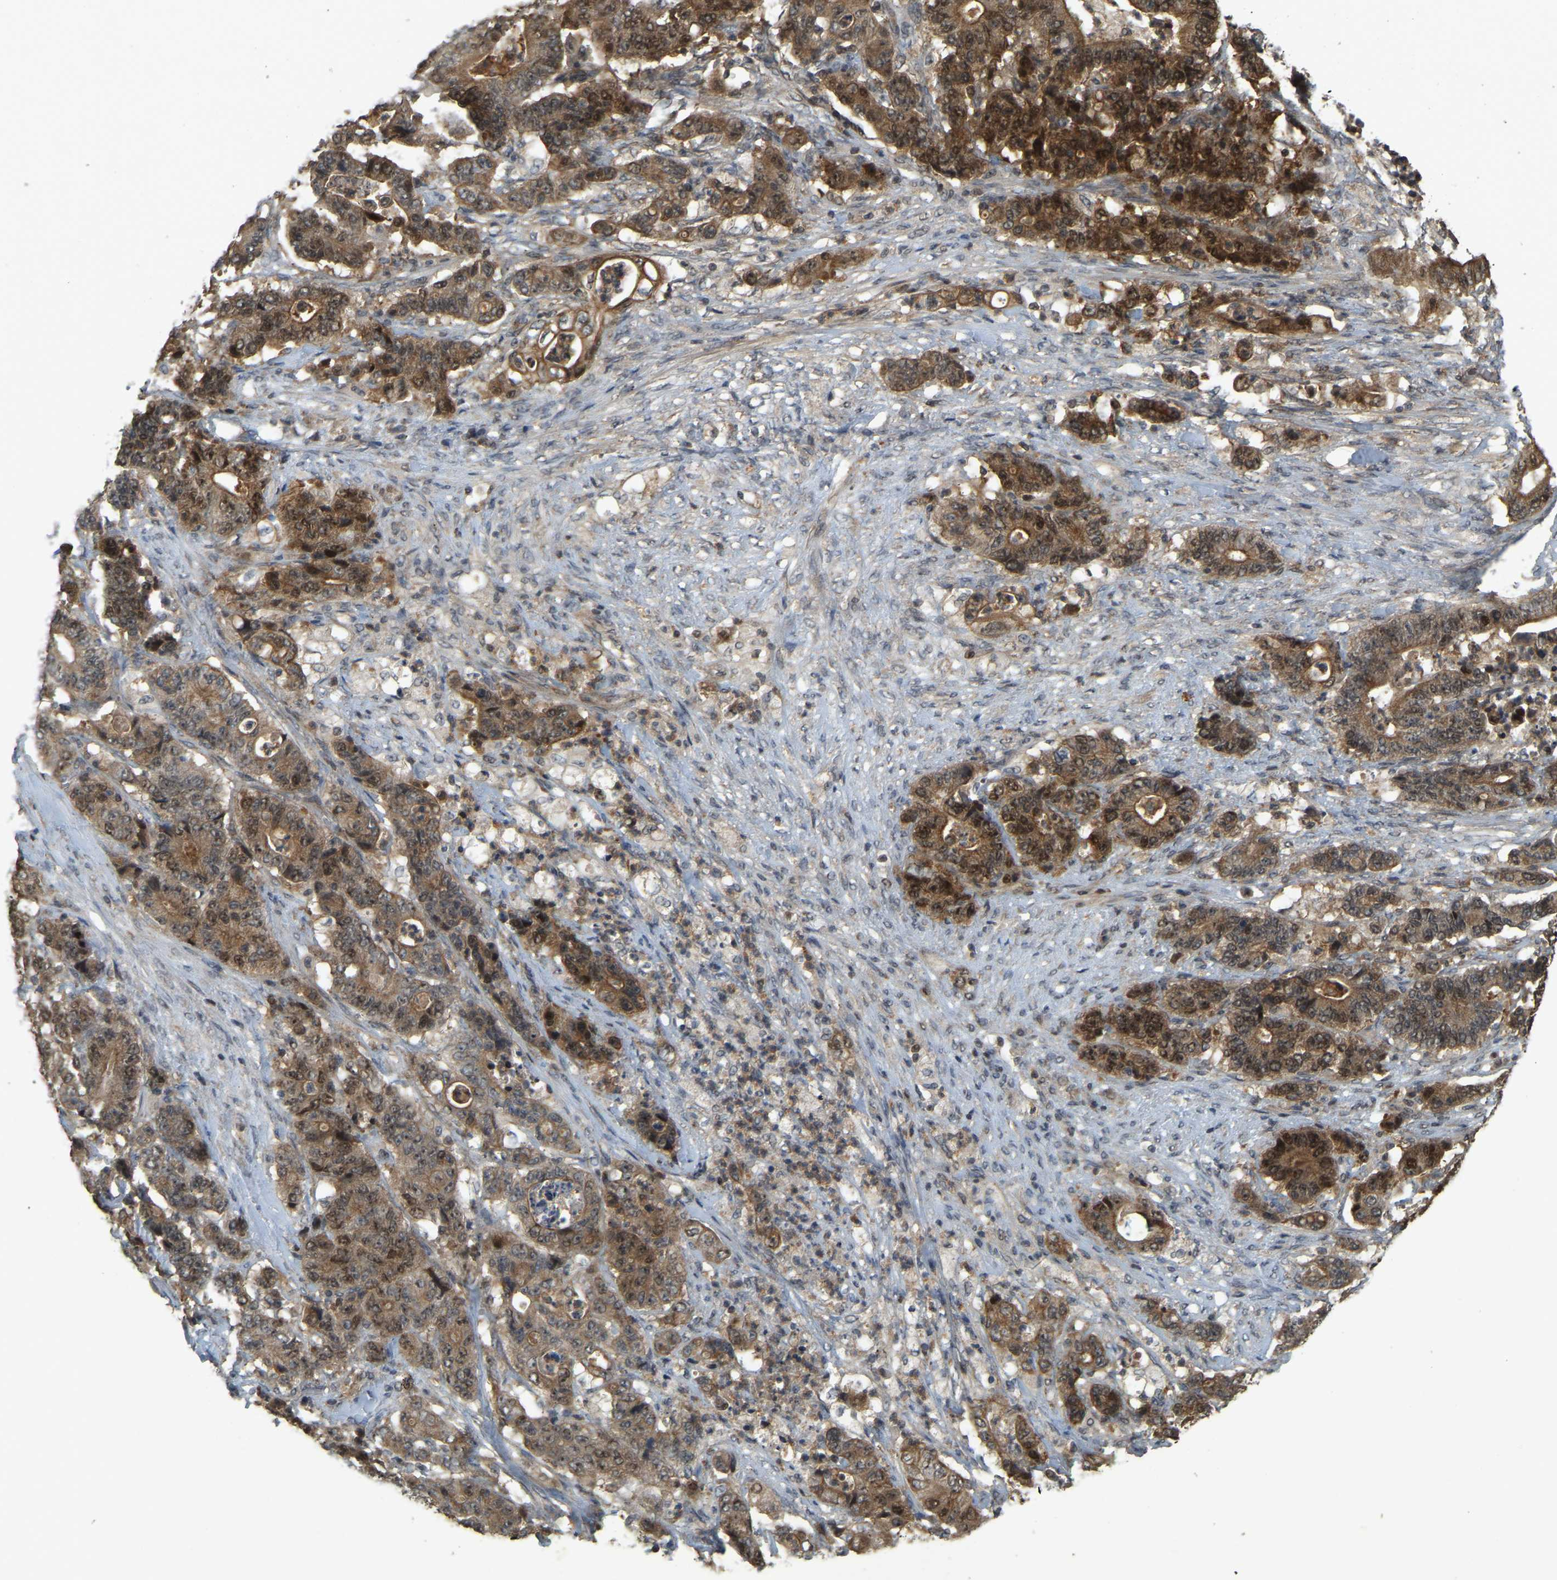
{"staining": {"intensity": "moderate", "quantity": ">75%", "location": "cytoplasmic/membranous,nuclear"}, "tissue": "stomach cancer", "cell_type": "Tumor cells", "image_type": "cancer", "snomed": [{"axis": "morphology", "description": "Adenocarcinoma, NOS"}, {"axis": "topography", "description": "Stomach"}], "caption": "Protein expression analysis of stomach cancer (adenocarcinoma) shows moderate cytoplasmic/membranous and nuclear staining in about >75% of tumor cells.", "gene": "BRF2", "patient": {"sex": "female", "age": 73}}